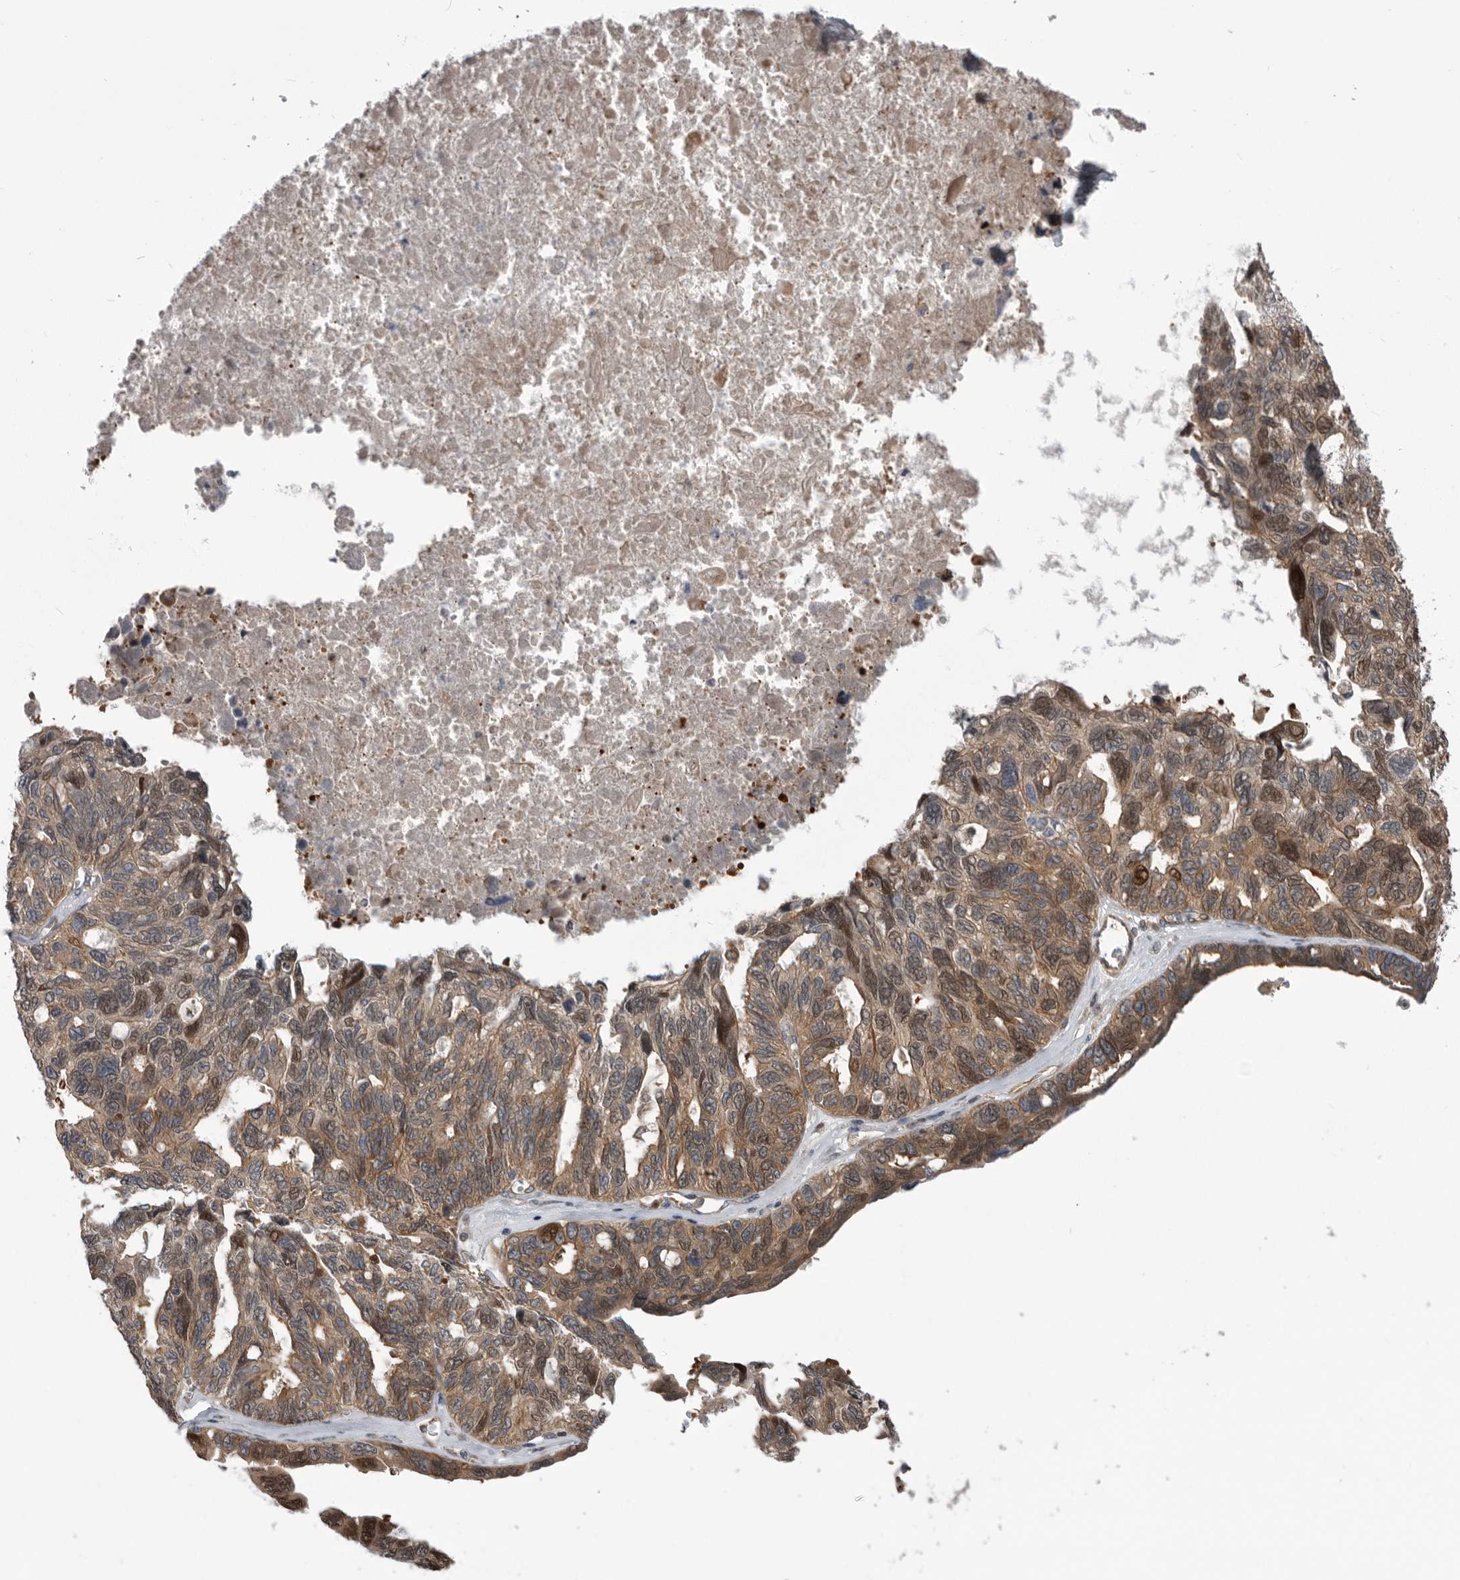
{"staining": {"intensity": "weak", "quantity": ">75%", "location": "cytoplasmic/membranous,nuclear"}, "tissue": "ovarian cancer", "cell_type": "Tumor cells", "image_type": "cancer", "snomed": [{"axis": "morphology", "description": "Cystadenocarcinoma, serous, NOS"}, {"axis": "topography", "description": "Ovary"}], "caption": "Protein expression analysis of ovarian cancer (serous cystadenocarcinoma) shows weak cytoplasmic/membranous and nuclear positivity in approximately >75% of tumor cells. The staining is performed using DAB (3,3'-diaminobenzidine) brown chromogen to label protein expression. The nuclei are counter-stained blue using hematoxylin.", "gene": "RAB3GAP2", "patient": {"sex": "female", "age": 79}}